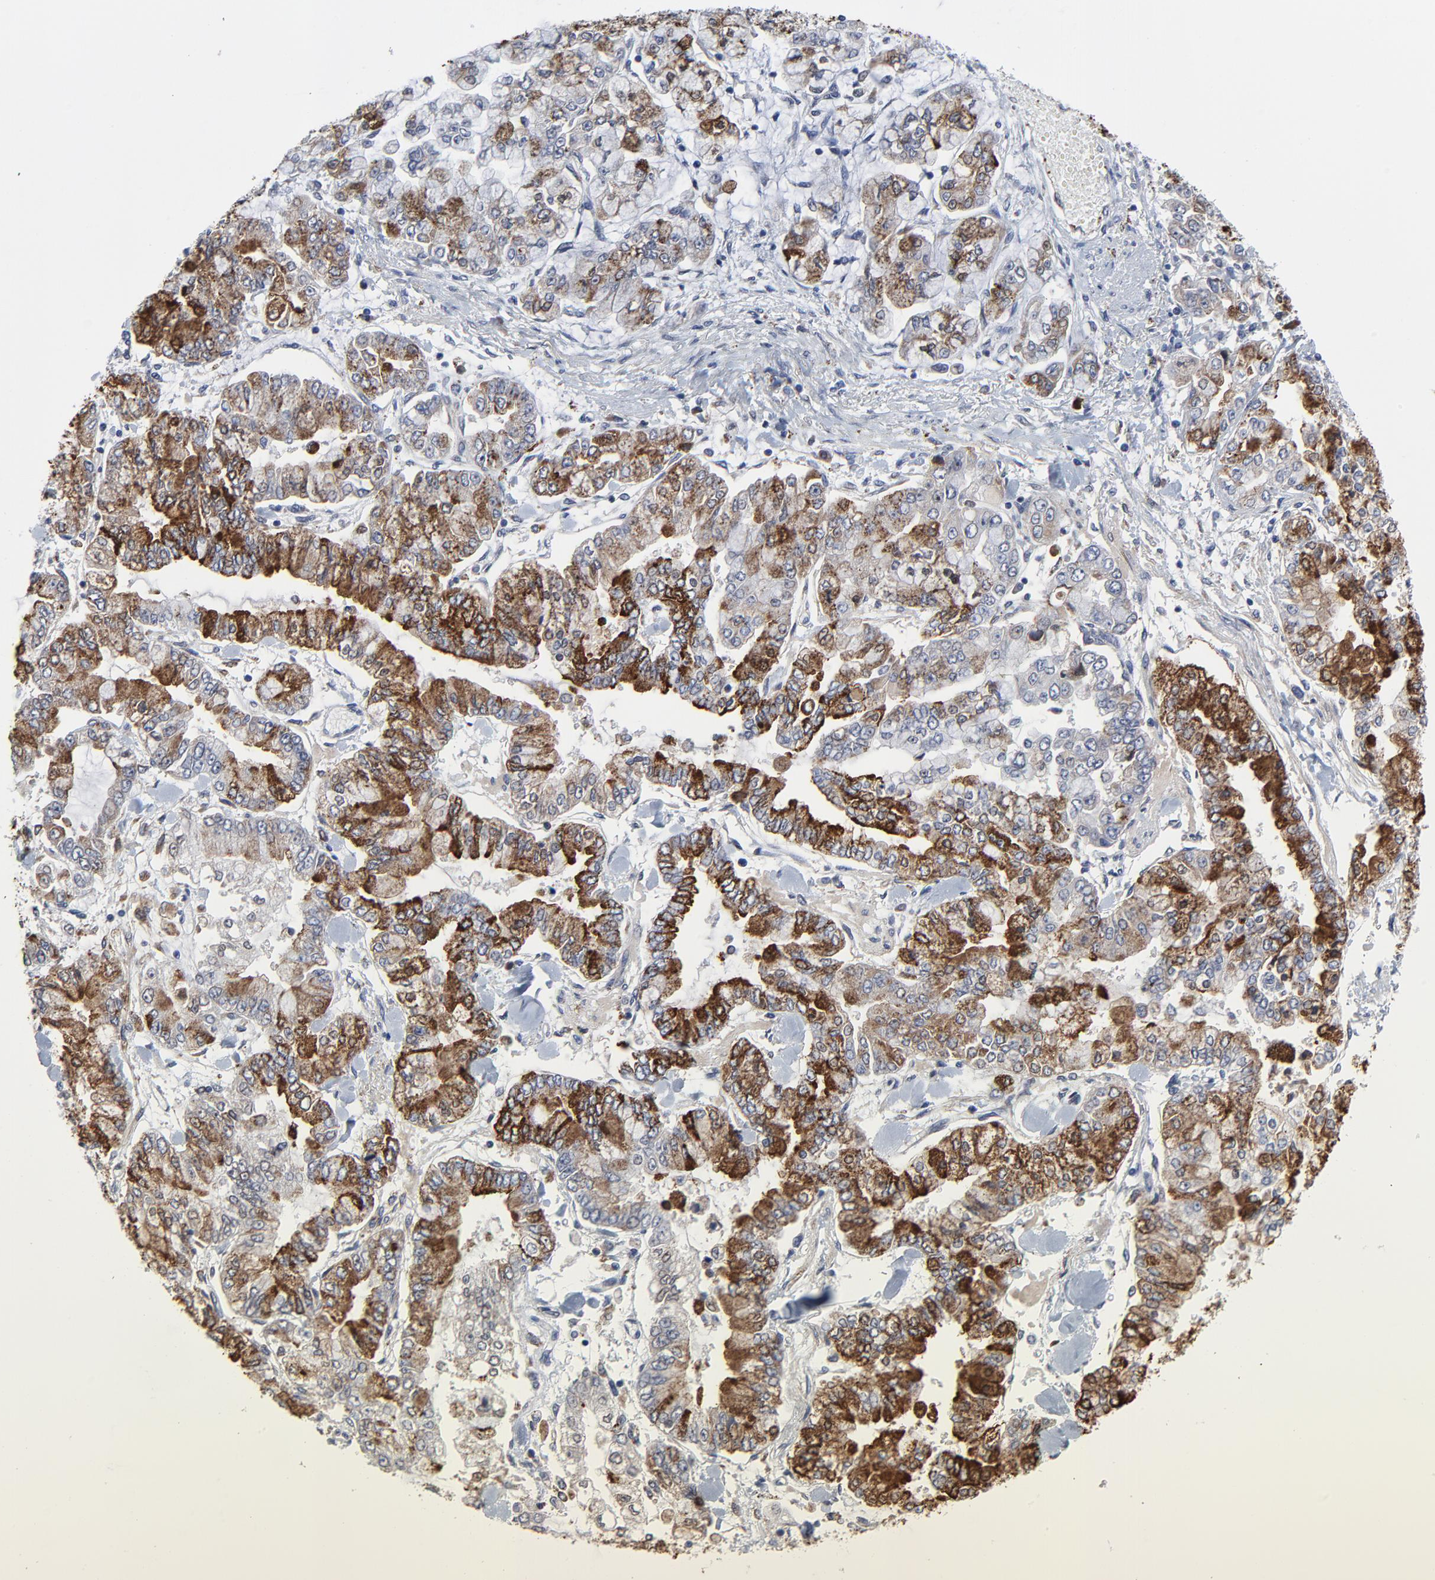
{"staining": {"intensity": "strong", "quantity": "25%-75%", "location": "cytoplasmic/membranous"}, "tissue": "stomach cancer", "cell_type": "Tumor cells", "image_type": "cancer", "snomed": [{"axis": "morphology", "description": "Normal tissue, NOS"}, {"axis": "morphology", "description": "Adenocarcinoma, NOS"}, {"axis": "topography", "description": "Stomach, upper"}, {"axis": "topography", "description": "Stomach"}], "caption": "This is a histology image of immunohistochemistry staining of stomach cancer, which shows strong expression in the cytoplasmic/membranous of tumor cells.", "gene": "NLGN3", "patient": {"sex": "male", "age": 76}}